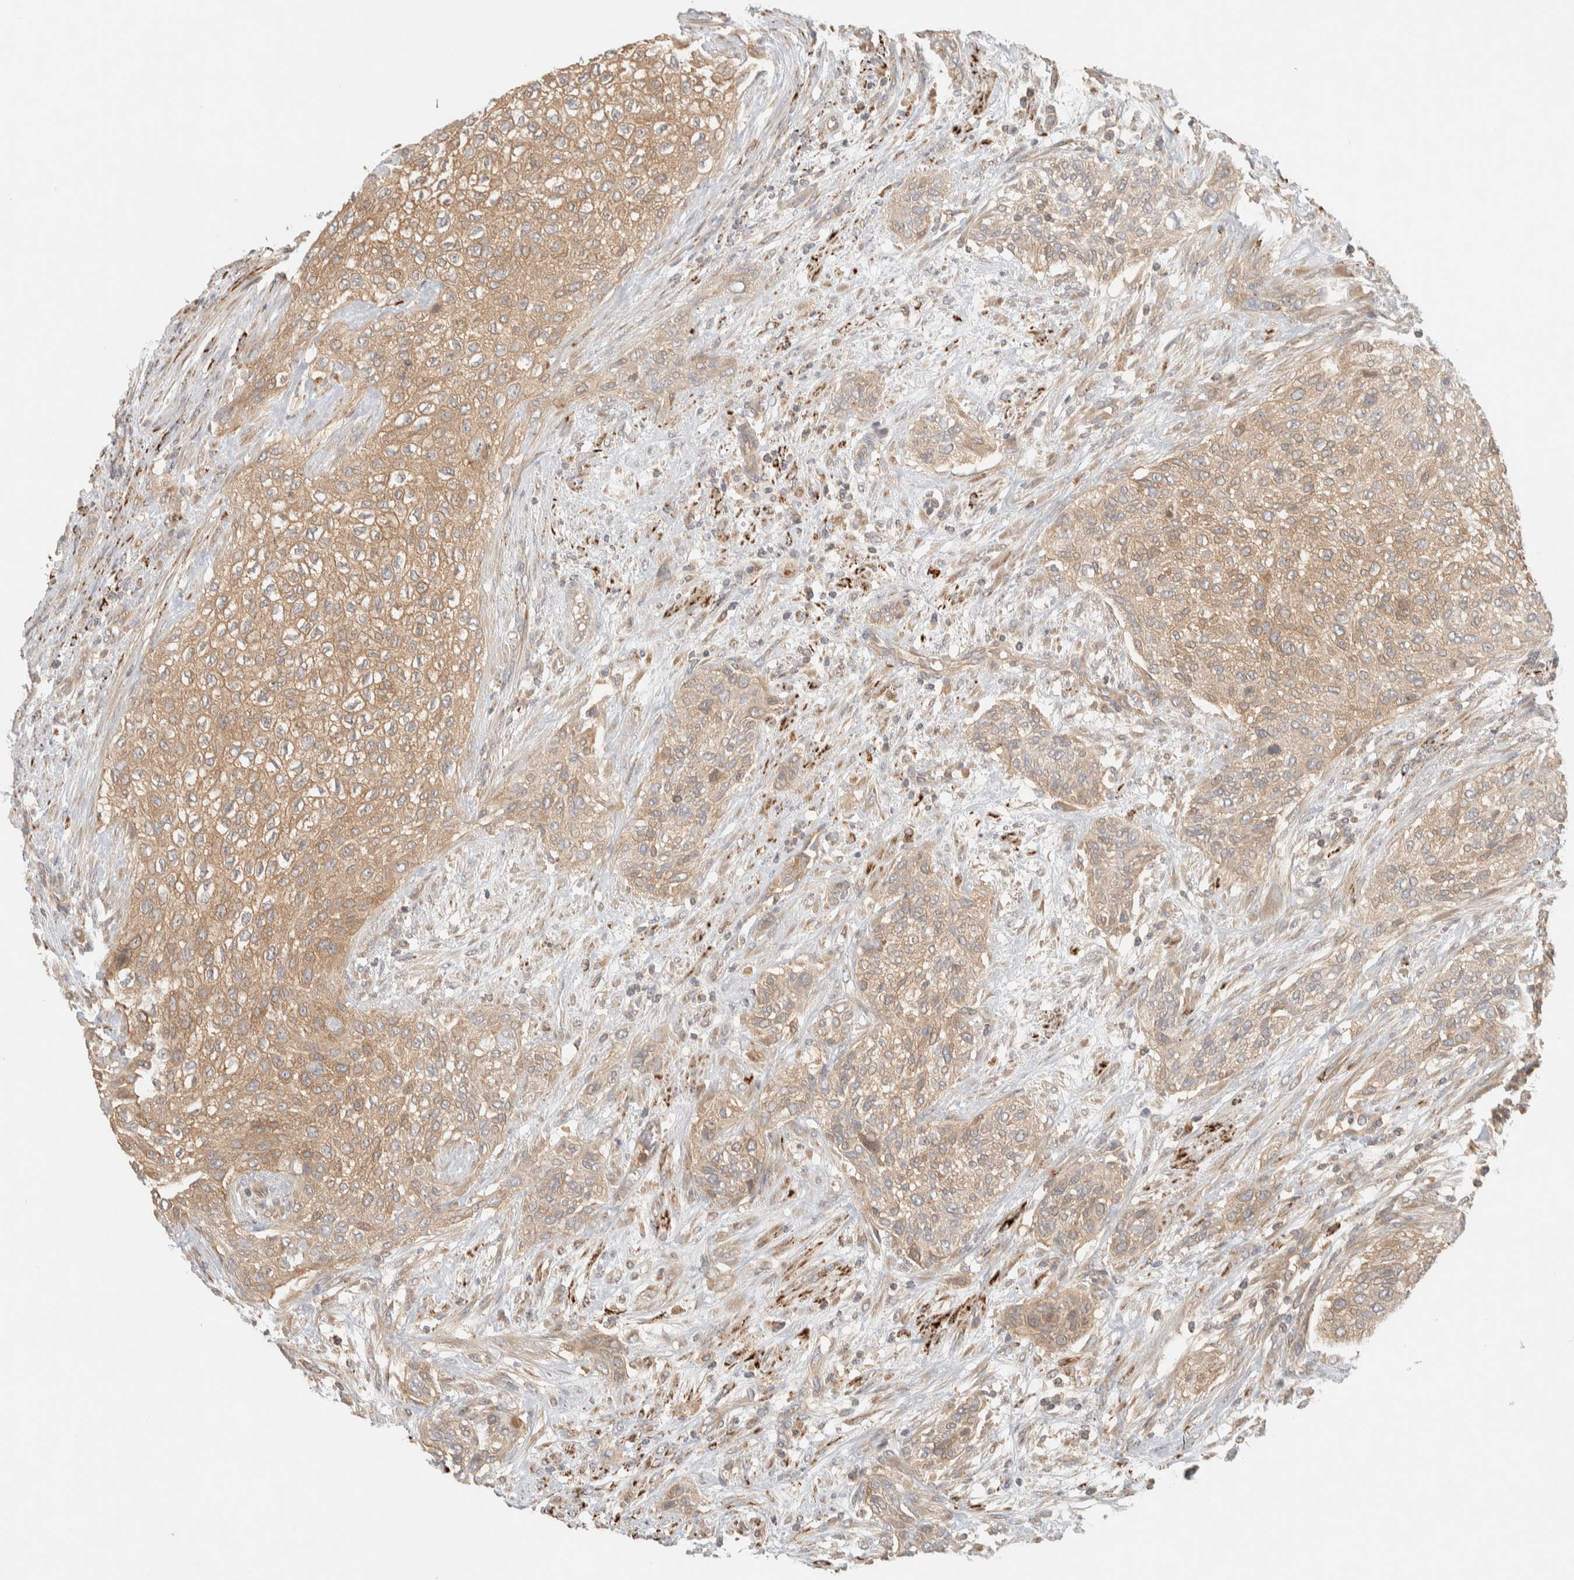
{"staining": {"intensity": "moderate", "quantity": ">75%", "location": "cytoplasmic/membranous"}, "tissue": "urothelial cancer", "cell_type": "Tumor cells", "image_type": "cancer", "snomed": [{"axis": "morphology", "description": "Urothelial carcinoma, Low grade"}, {"axis": "morphology", "description": "Urothelial carcinoma, High grade"}, {"axis": "topography", "description": "Urinary bladder"}], "caption": "Protein expression analysis of urothelial carcinoma (low-grade) displays moderate cytoplasmic/membranous staining in approximately >75% of tumor cells.", "gene": "FAM167A", "patient": {"sex": "male", "age": 35}}